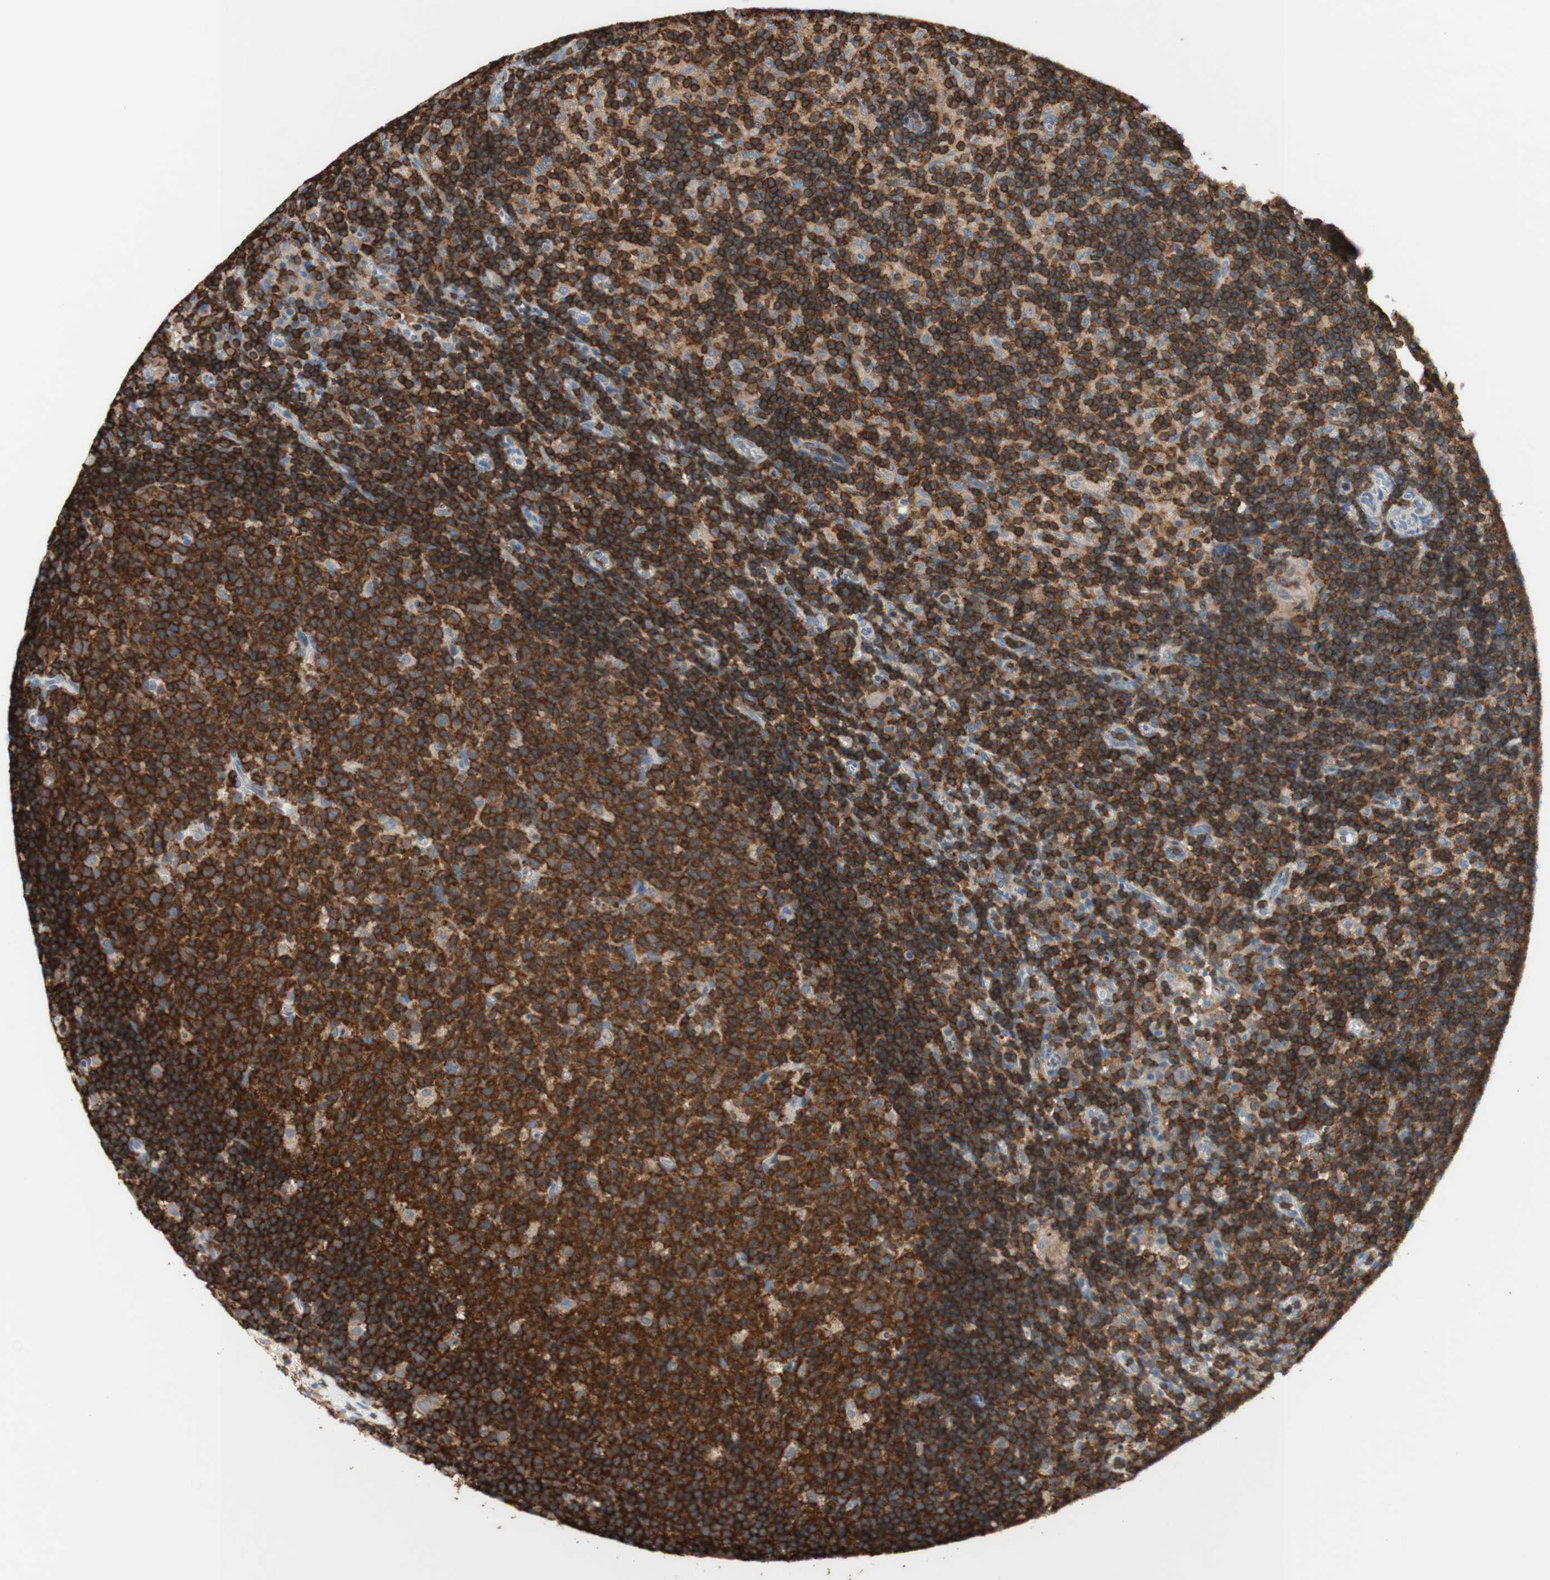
{"staining": {"intensity": "strong", "quantity": ">75%", "location": "cytoplasmic/membranous"}, "tissue": "lymph node", "cell_type": "Germinal center cells", "image_type": "normal", "snomed": [{"axis": "morphology", "description": "Normal tissue, NOS"}, {"axis": "morphology", "description": "Inflammation, NOS"}, {"axis": "topography", "description": "Lymph node"}], "caption": "Protein staining shows strong cytoplasmic/membranous positivity in approximately >75% of germinal center cells in unremarkable lymph node.", "gene": "SPINK6", "patient": {"sex": "male", "age": 55}}